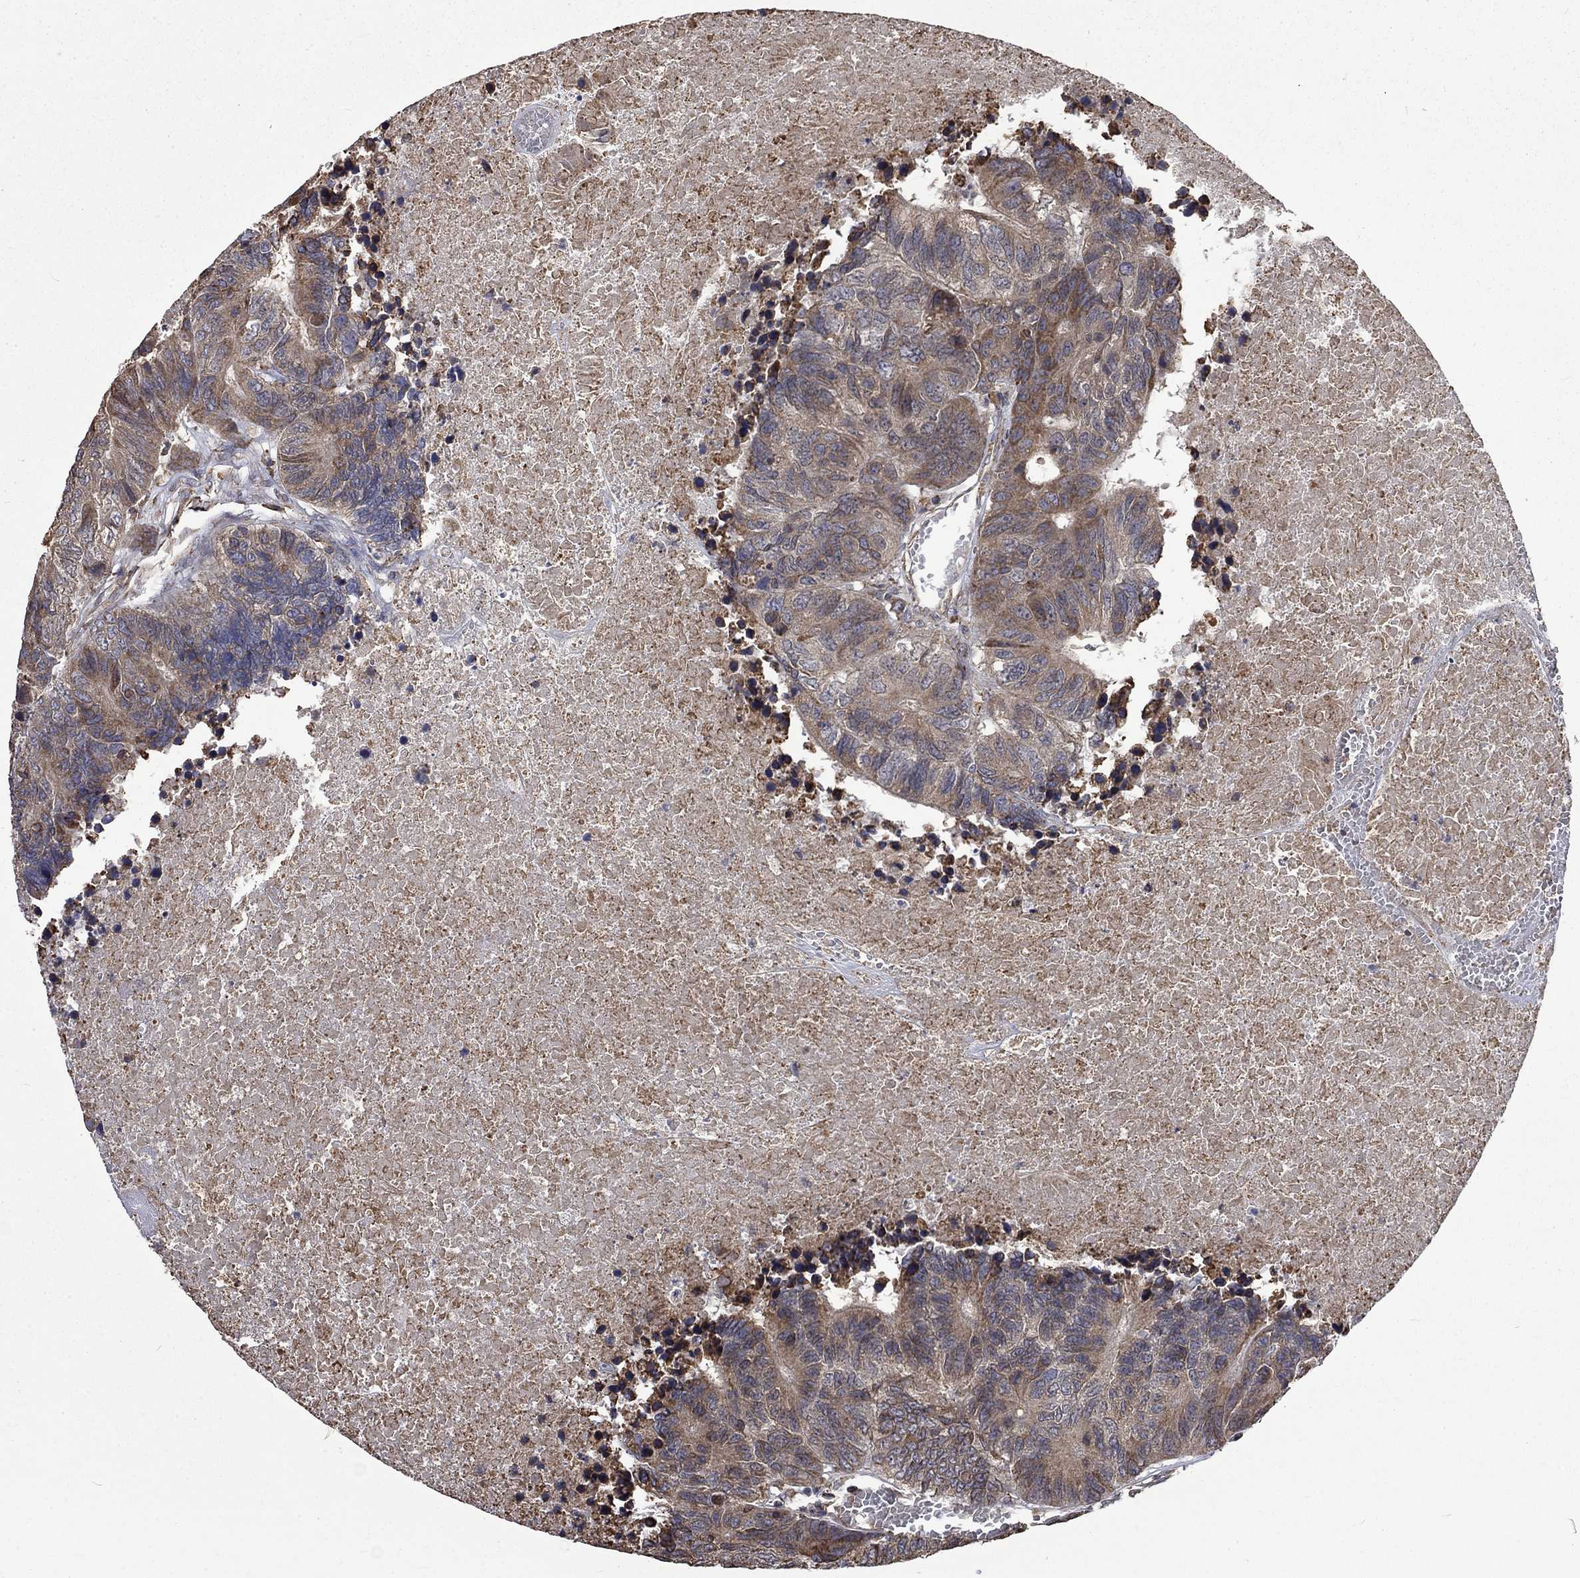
{"staining": {"intensity": "moderate", "quantity": "<25%", "location": "cytoplasmic/membranous"}, "tissue": "colorectal cancer", "cell_type": "Tumor cells", "image_type": "cancer", "snomed": [{"axis": "morphology", "description": "Adenocarcinoma, NOS"}, {"axis": "topography", "description": "Colon"}], "caption": "High-power microscopy captured an IHC histopathology image of adenocarcinoma (colorectal), revealing moderate cytoplasmic/membranous positivity in approximately <25% of tumor cells. The staining was performed using DAB (3,3'-diaminobenzidine) to visualize the protein expression in brown, while the nuclei were stained in blue with hematoxylin (Magnification: 20x).", "gene": "ESRRA", "patient": {"sex": "female", "age": 48}}